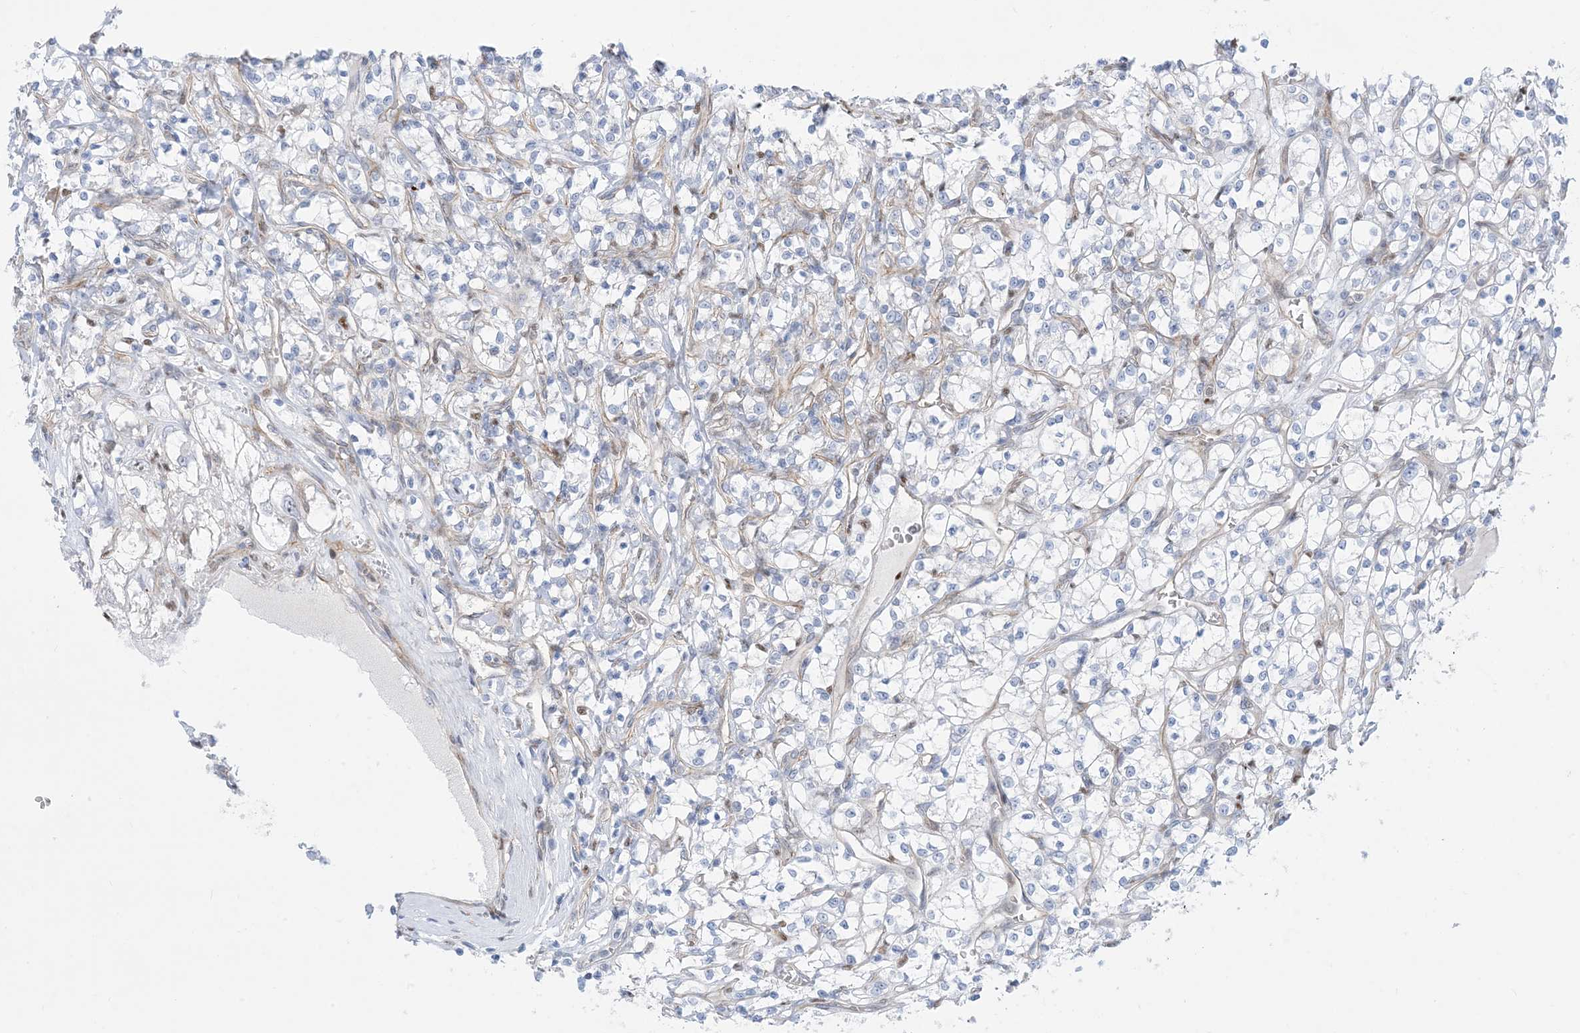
{"staining": {"intensity": "negative", "quantity": "none", "location": "none"}, "tissue": "renal cancer", "cell_type": "Tumor cells", "image_type": "cancer", "snomed": [{"axis": "morphology", "description": "Adenocarcinoma, NOS"}, {"axis": "topography", "description": "Kidney"}], "caption": "Immunohistochemistry of adenocarcinoma (renal) demonstrates no positivity in tumor cells.", "gene": "MARS2", "patient": {"sex": "female", "age": 69}}